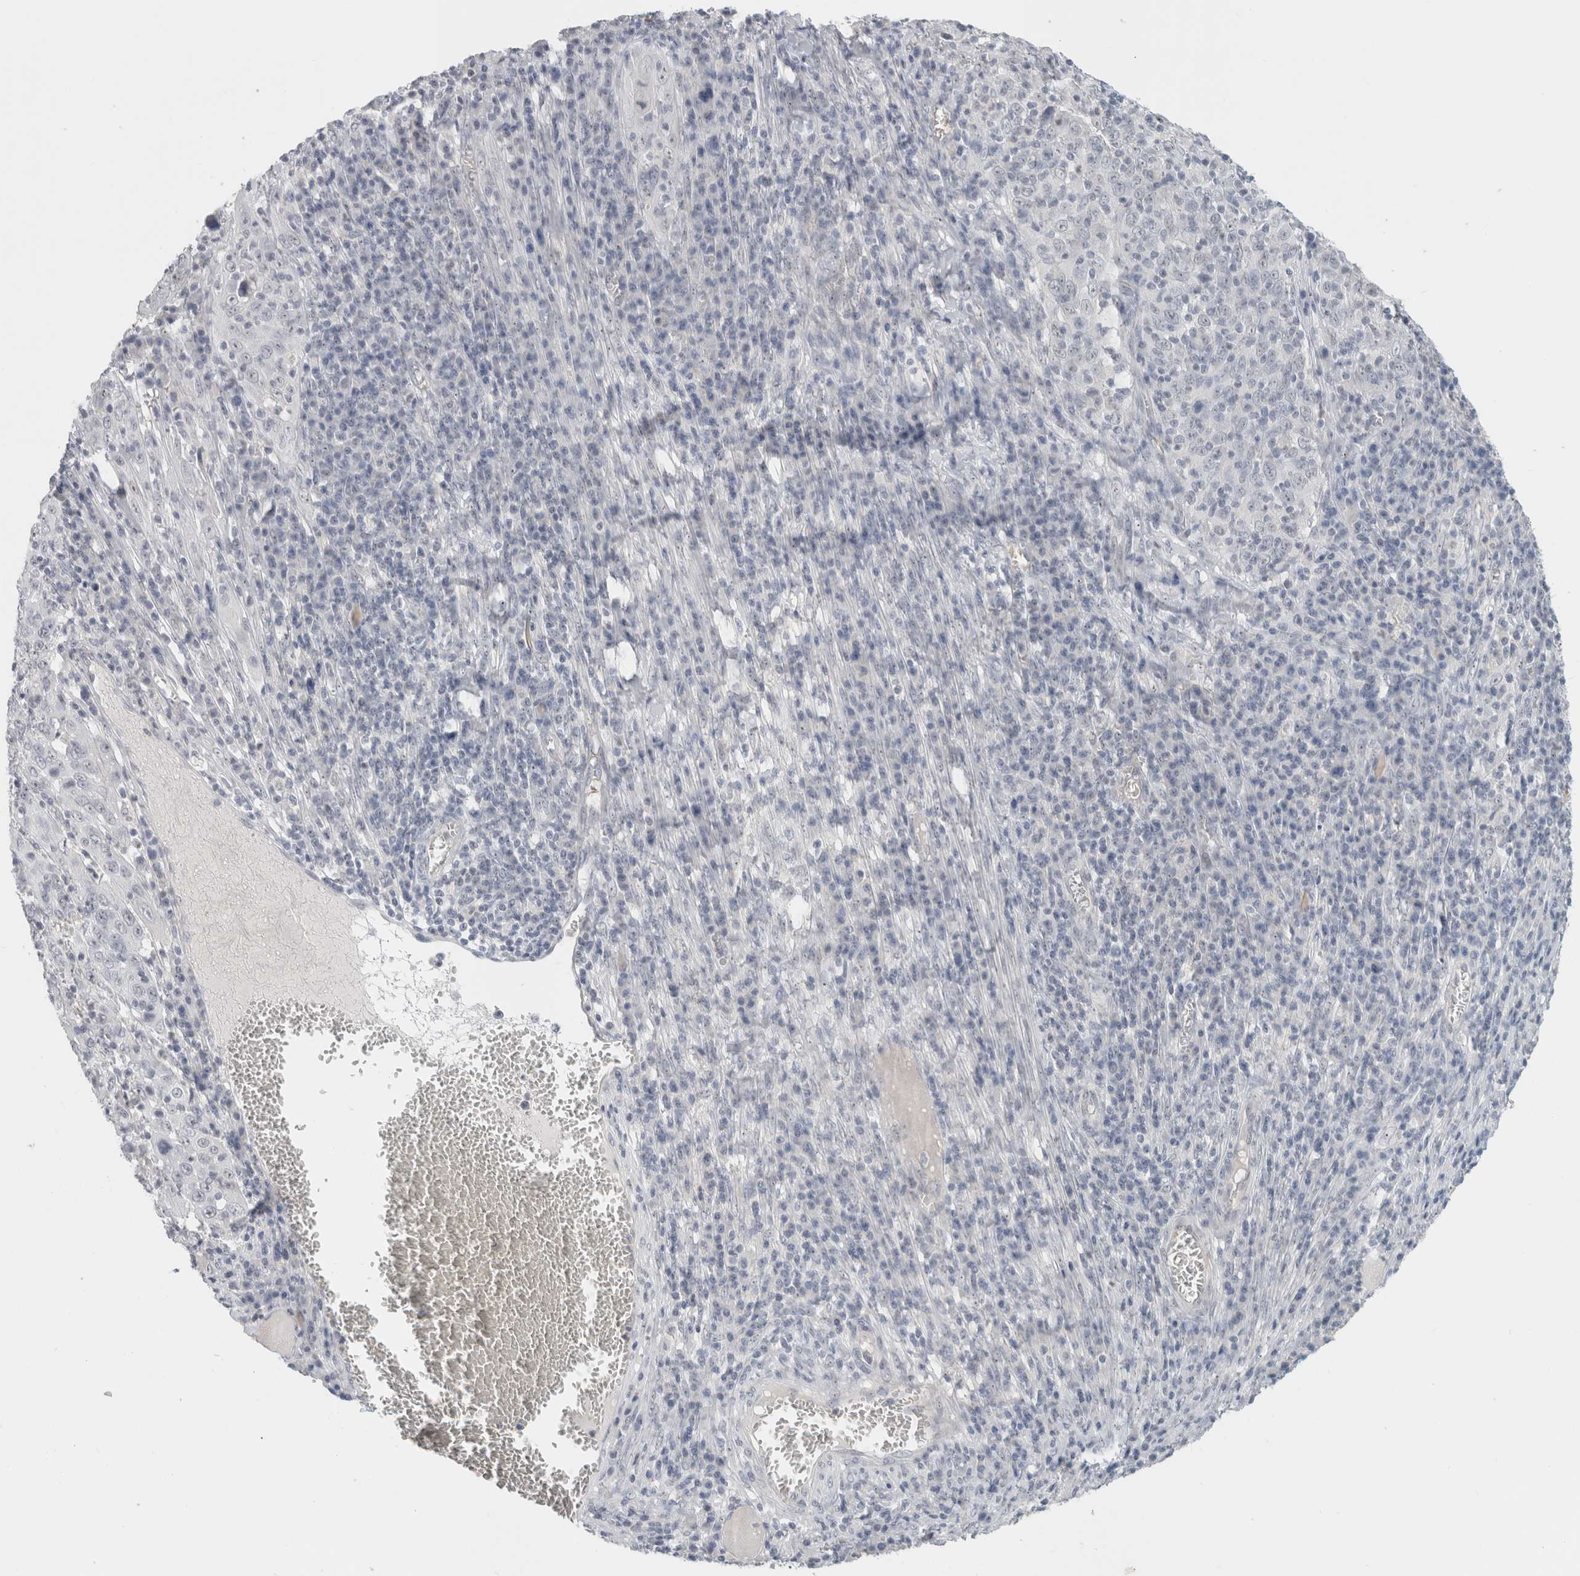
{"staining": {"intensity": "weak", "quantity": "<25%", "location": "nuclear"}, "tissue": "cervical cancer", "cell_type": "Tumor cells", "image_type": "cancer", "snomed": [{"axis": "morphology", "description": "Squamous cell carcinoma, NOS"}, {"axis": "topography", "description": "Cervix"}], "caption": "Immunohistochemical staining of cervical cancer exhibits no significant staining in tumor cells.", "gene": "FMR1NB", "patient": {"sex": "female", "age": 46}}